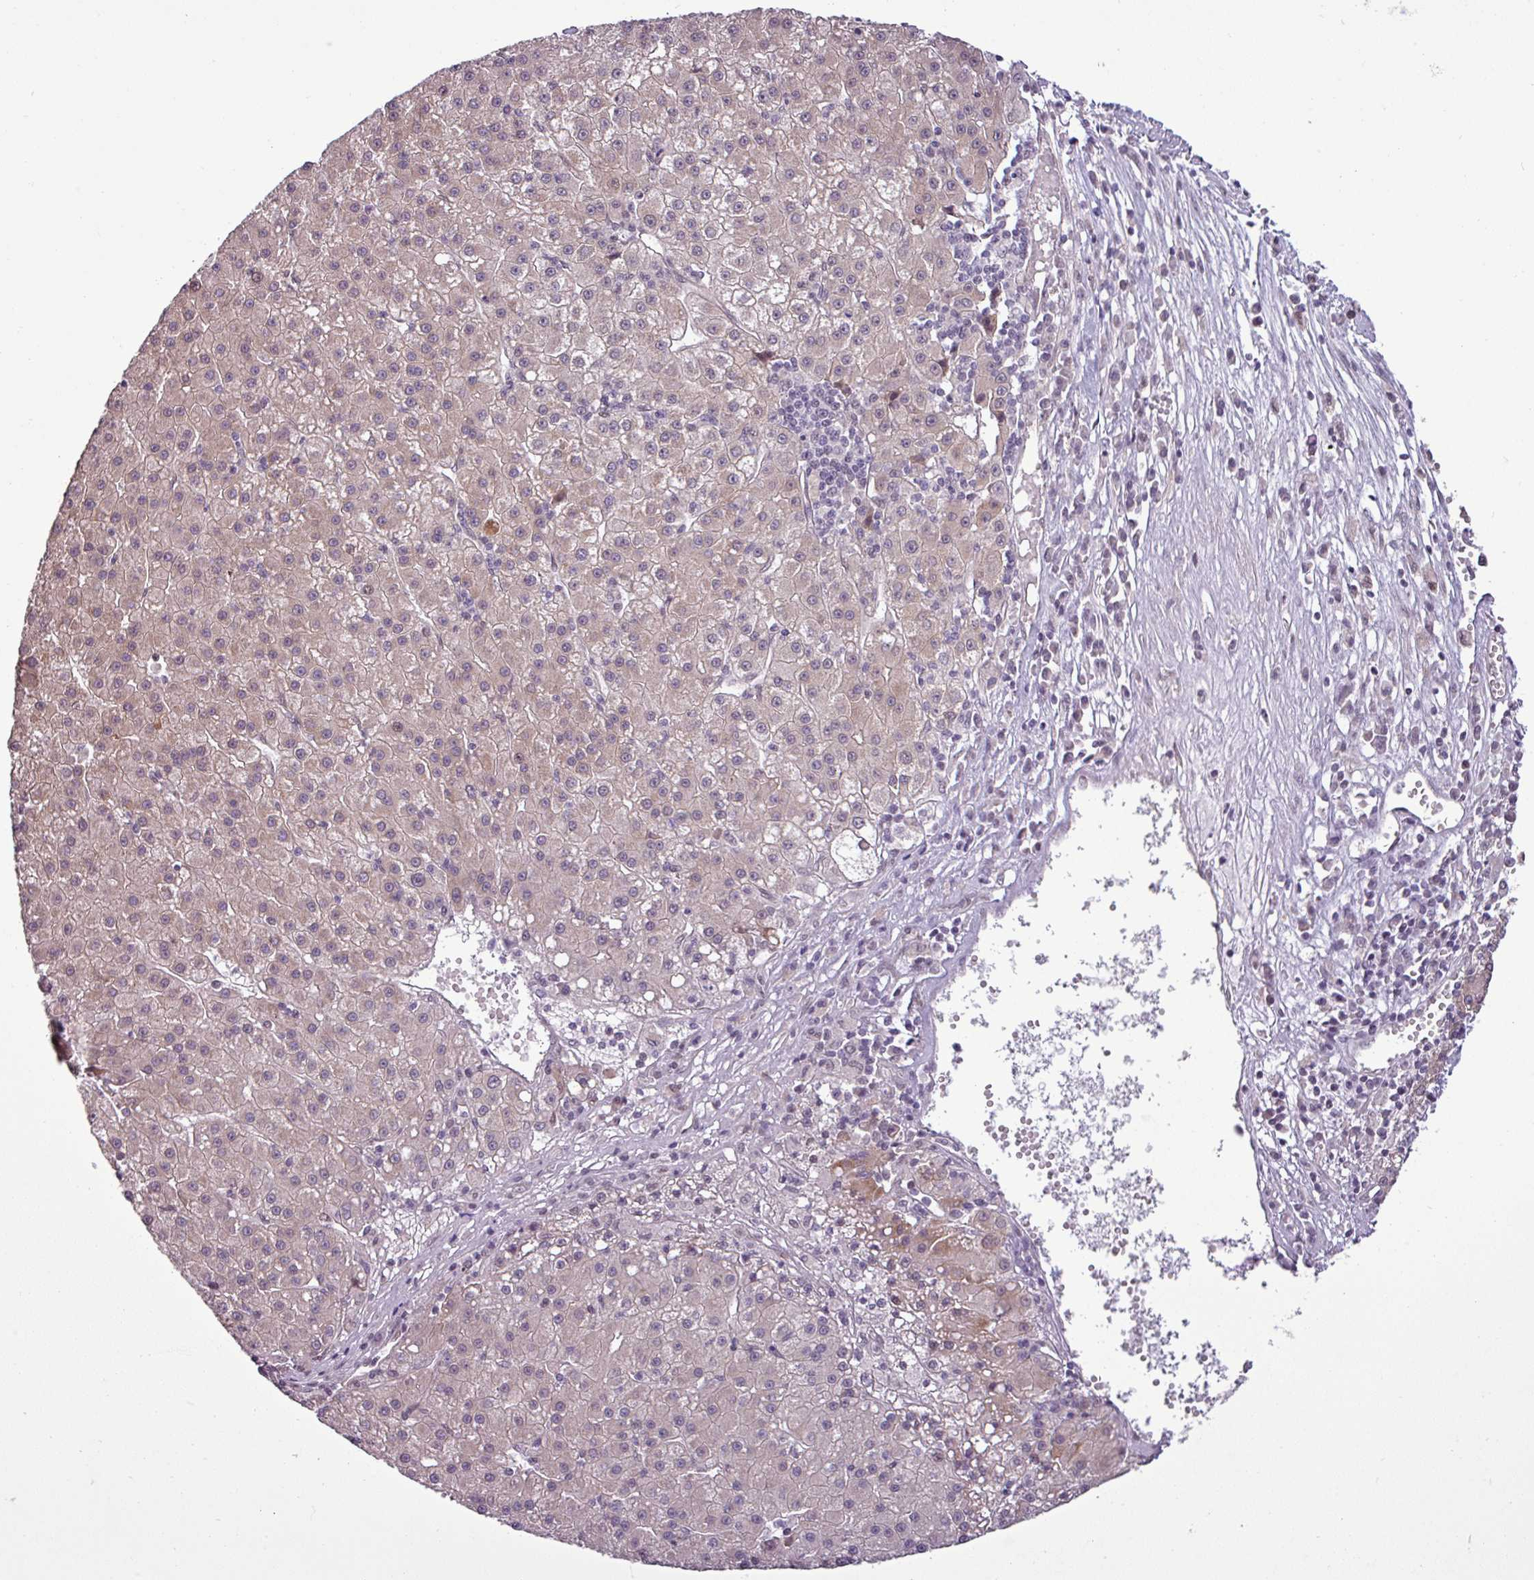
{"staining": {"intensity": "weak", "quantity": "<25%", "location": "cytoplasmic/membranous"}, "tissue": "liver cancer", "cell_type": "Tumor cells", "image_type": "cancer", "snomed": [{"axis": "morphology", "description": "Carcinoma, Hepatocellular, NOS"}, {"axis": "topography", "description": "Liver"}], "caption": "Tumor cells are negative for brown protein staining in liver hepatocellular carcinoma.", "gene": "GPT2", "patient": {"sex": "male", "age": 76}}